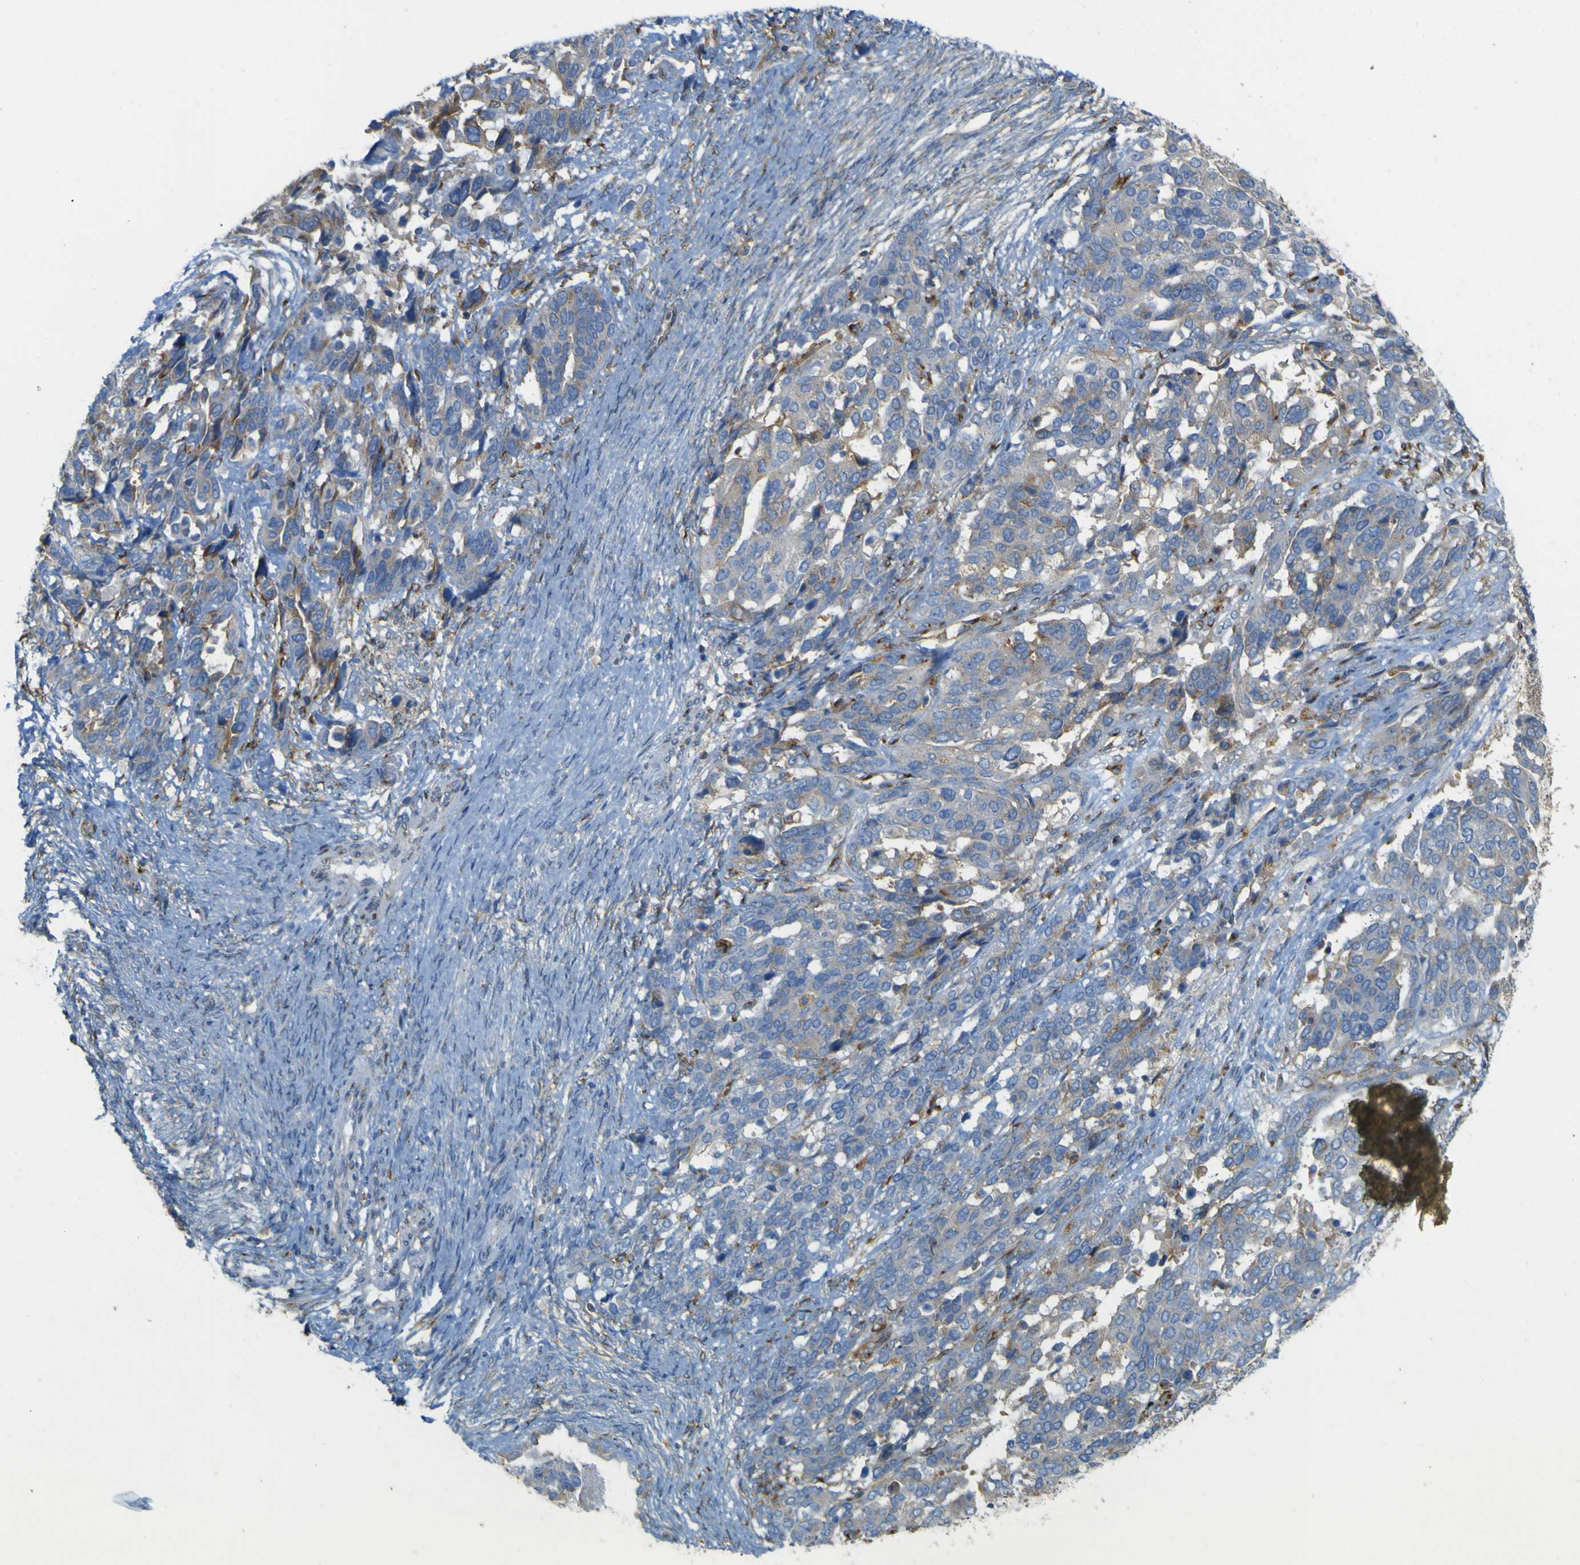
{"staining": {"intensity": "moderate", "quantity": "25%-75%", "location": "cytoplasmic/membranous"}, "tissue": "ovarian cancer", "cell_type": "Tumor cells", "image_type": "cancer", "snomed": [{"axis": "morphology", "description": "Cystadenocarcinoma, serous, NOS"}, {"axis": "topography", "description": "Ovary"}], "caption": "DAB immunohistochemical staining of human serous cystadenocarcinoma (ovarian) displays moderate cytoplasmic/membranous protein positivity in about 25%-75% of tumor cells. (Brightfield microscopy of DAB IHC at high magnification).", "gene": "IGF2R", "patient": {"sex": "female", "age": 44}}